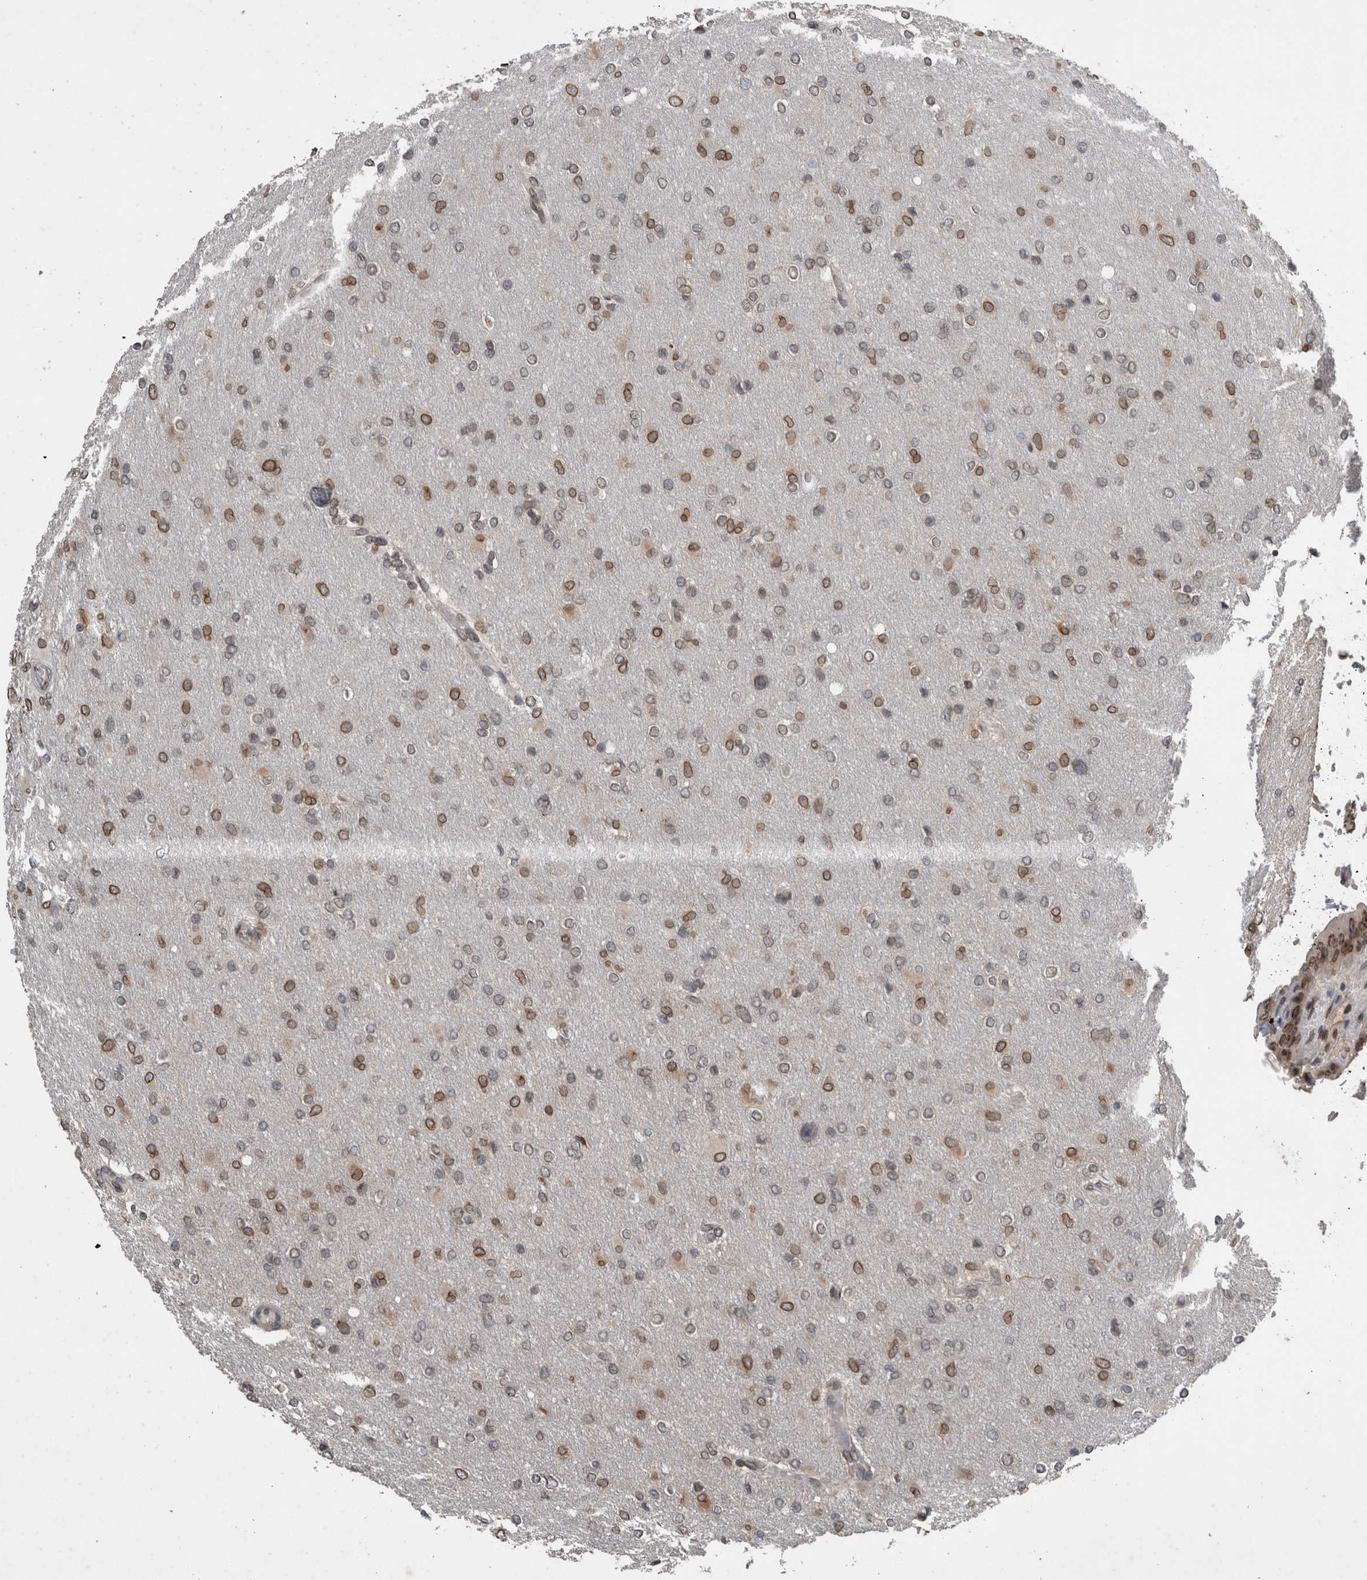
{"staining": {"intensity": "moderate", "quantity": "25%-75%", "location": "cytoplasmic/membranous,nuclear"}, "tissue": "glioma", "cell_type": "Tumor cells", "image_type": "cancer", "snomed": [{"axis": "morphology", "description": "Glioma, malignant, High grade"}, {"axis": "topography", "description": "Cerebral cortex"}], "caption": "A micrograph of human glioma stained for a protein displays moderate cytoplasmic/membranous and nuclear brown staining in tumor cells.", "gene": "RANBP2", "patient": {"sex": "female", "age": 36}}